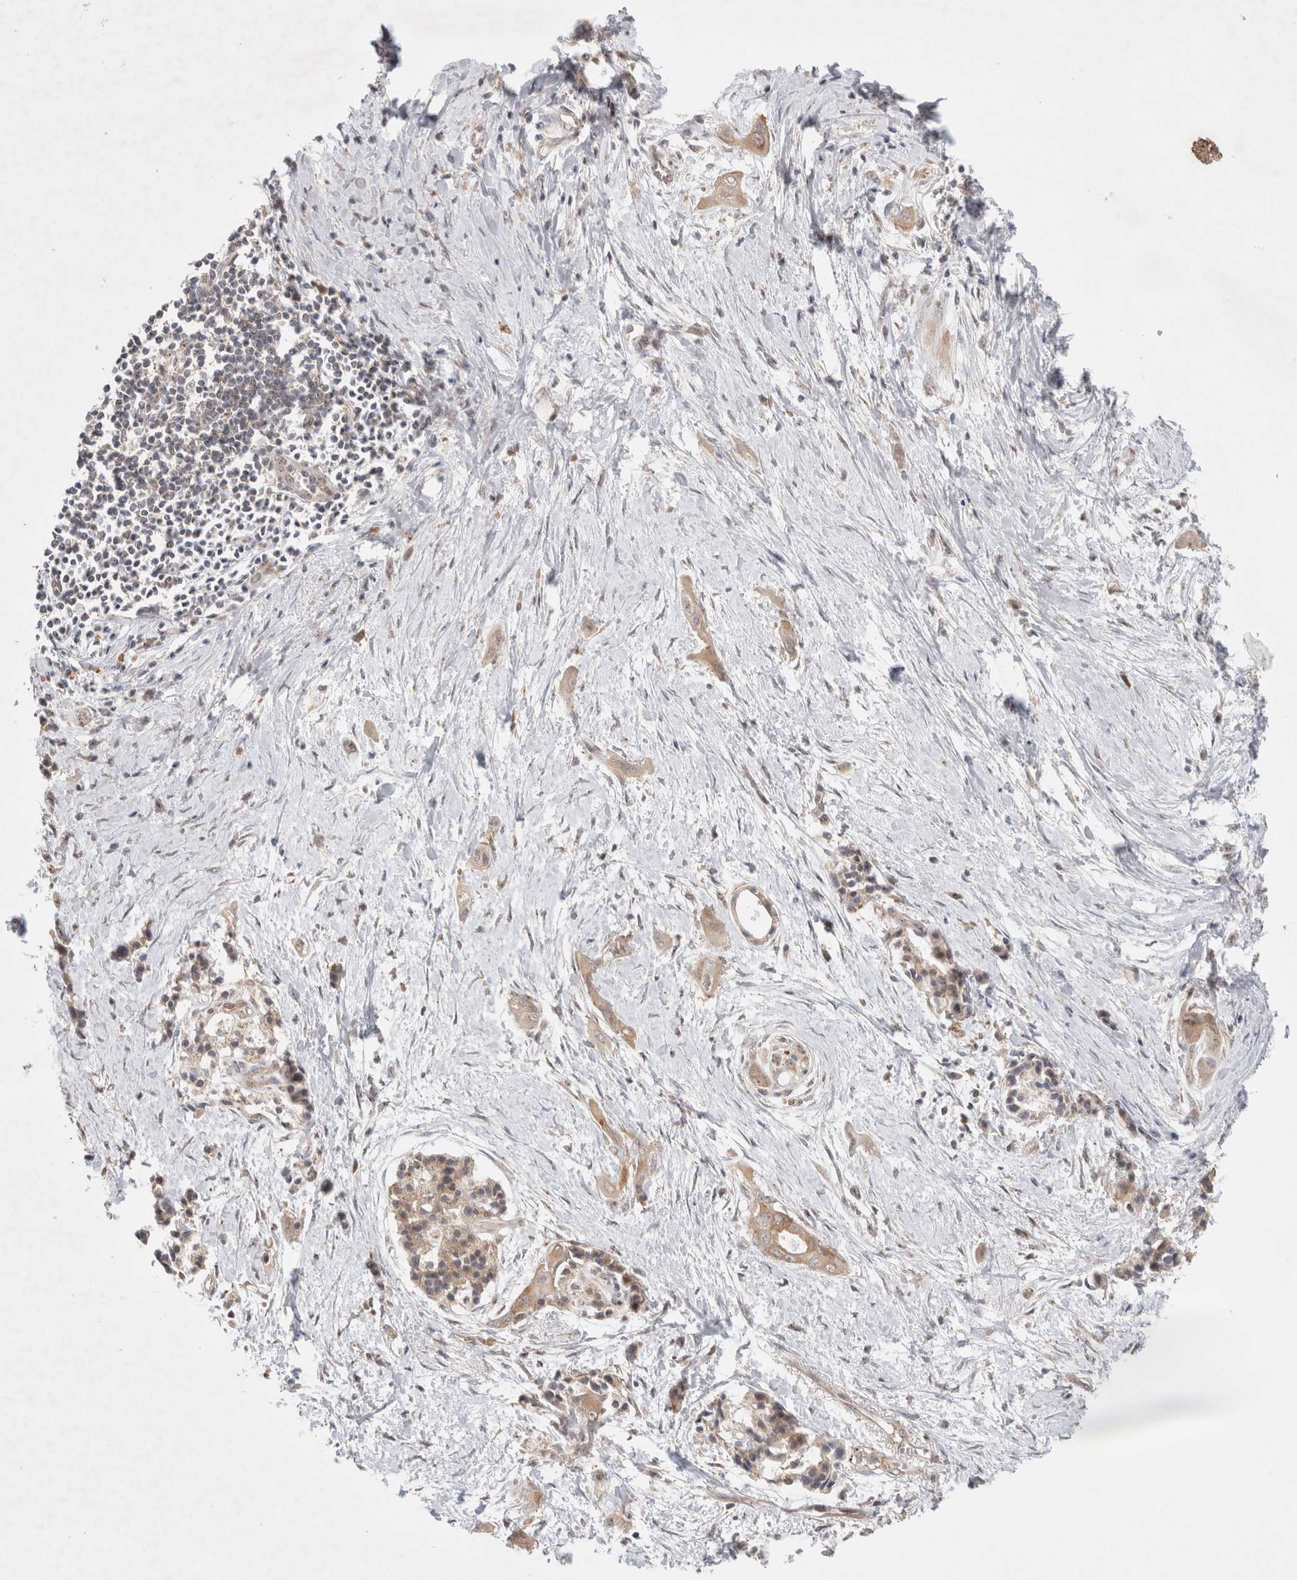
{"staining": {"intensity": "weak", "quantity": ">75%", "location": "cytoplasmic/membranous"}, "tissue": "pancreatic cancer", "cell_type": "Tumor cells", "image_type": "cancer", "snomed": [{"axis": "morphology", "description": "Adenocarcinoma, NOS"}, {"axis": "topography", "description": "Pancreas"}], "caption": "Protein analysis of pancreatic cancer tissue displays weak cytoplasmic/membranous staining in about >75% of tumor cells.", "gene": "SLC29A1", "patient": {"sex": "male", "age": 59}}